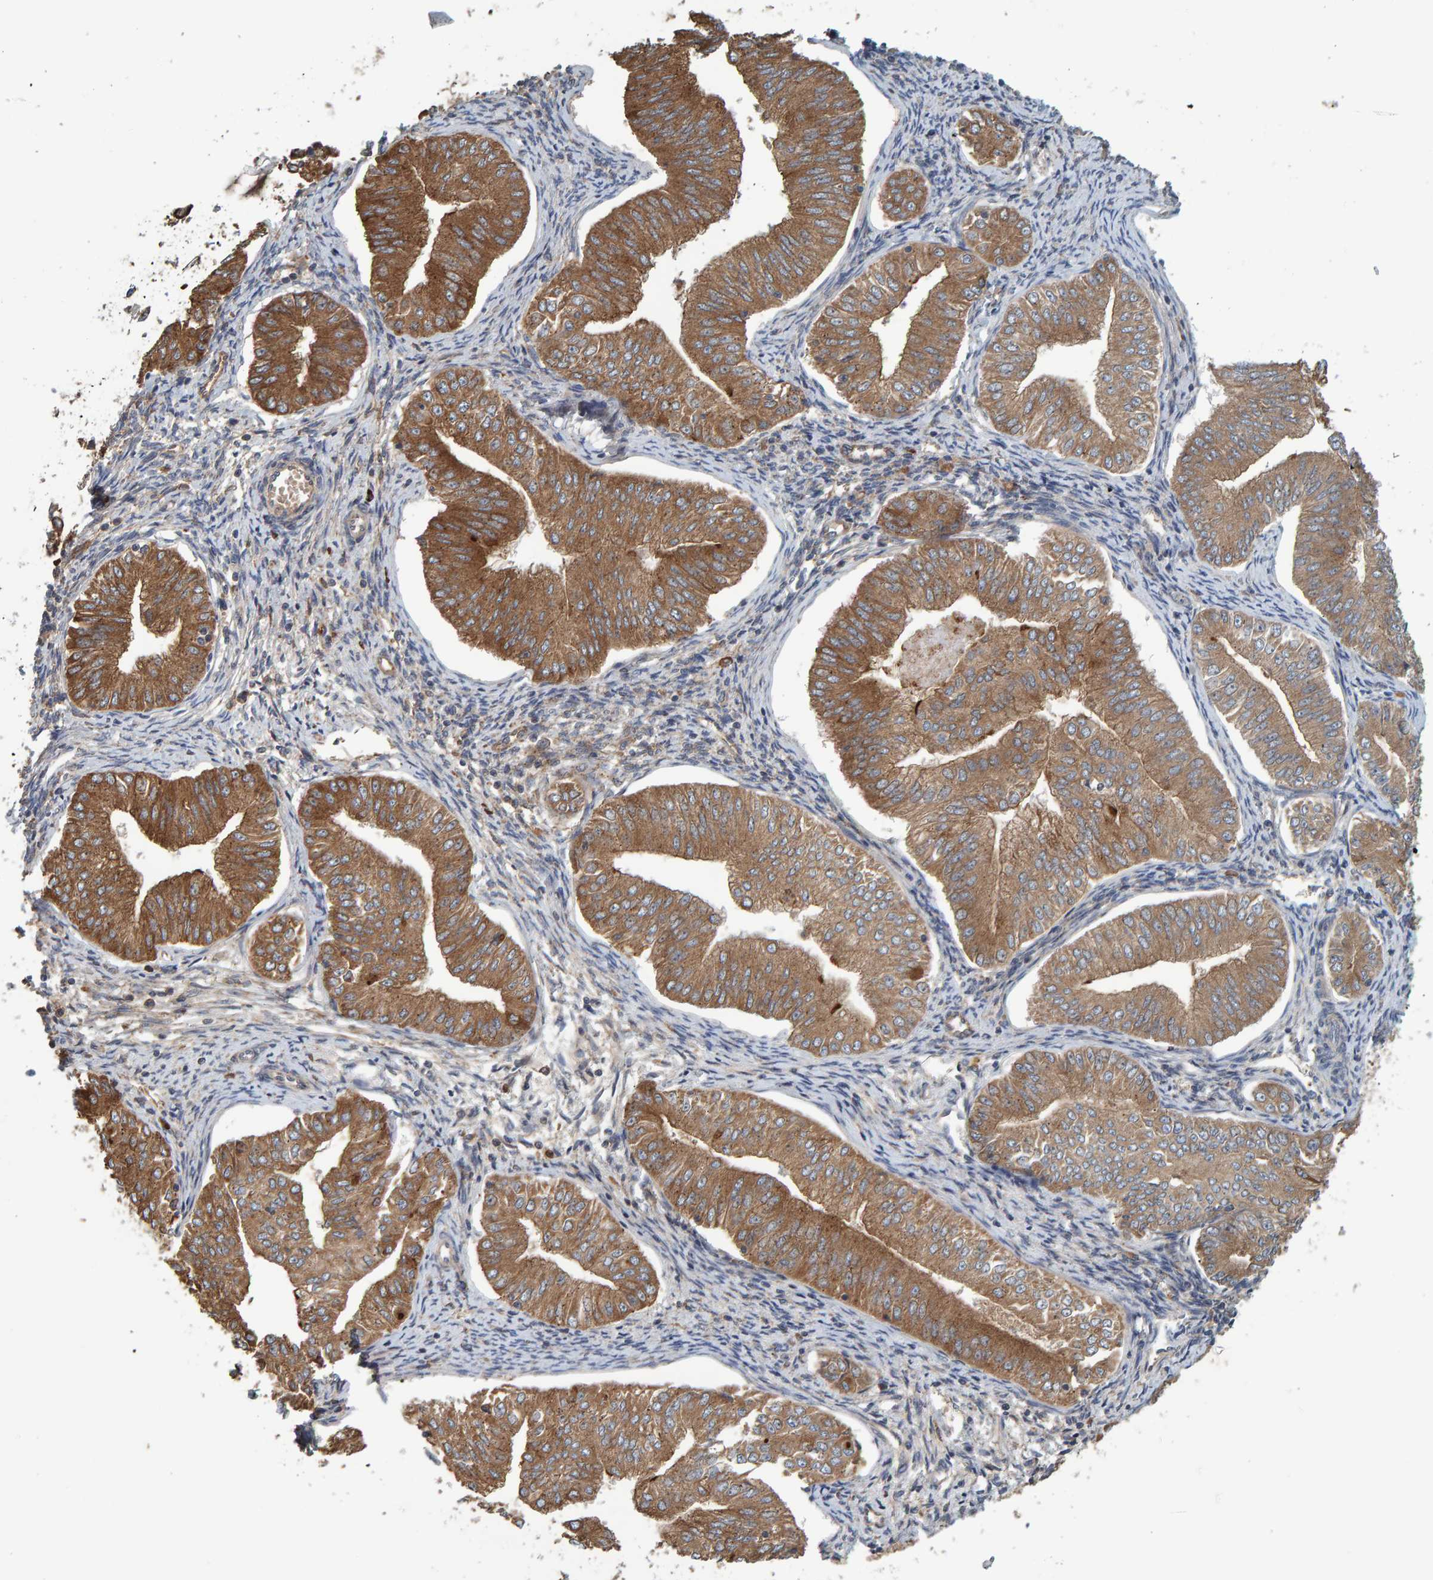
{"staining": {"intensity": "moderate", "quantity": ">75%", "location": "cytoplasmic/membranous"}, "tissue": "endometrial cancer", "cell_type": "Tumor cells", "image_type": "cancer", "snomed": [{"axis": "morphology", "description": "Normal tissue, NOS"}, {"axis": "morphology", "description": "Adenocarcinoma, NOS"}, {"axis": "topography", "description": "Endometrium"}], "caption": "Human endometrial cancer stained with a brown dye reveals moderate cytoplasmic/membranous positive positivity in about >75% of tumor cells.", "gene": "BAIAP2", "patient": {"sex": "female", "age": 53}}